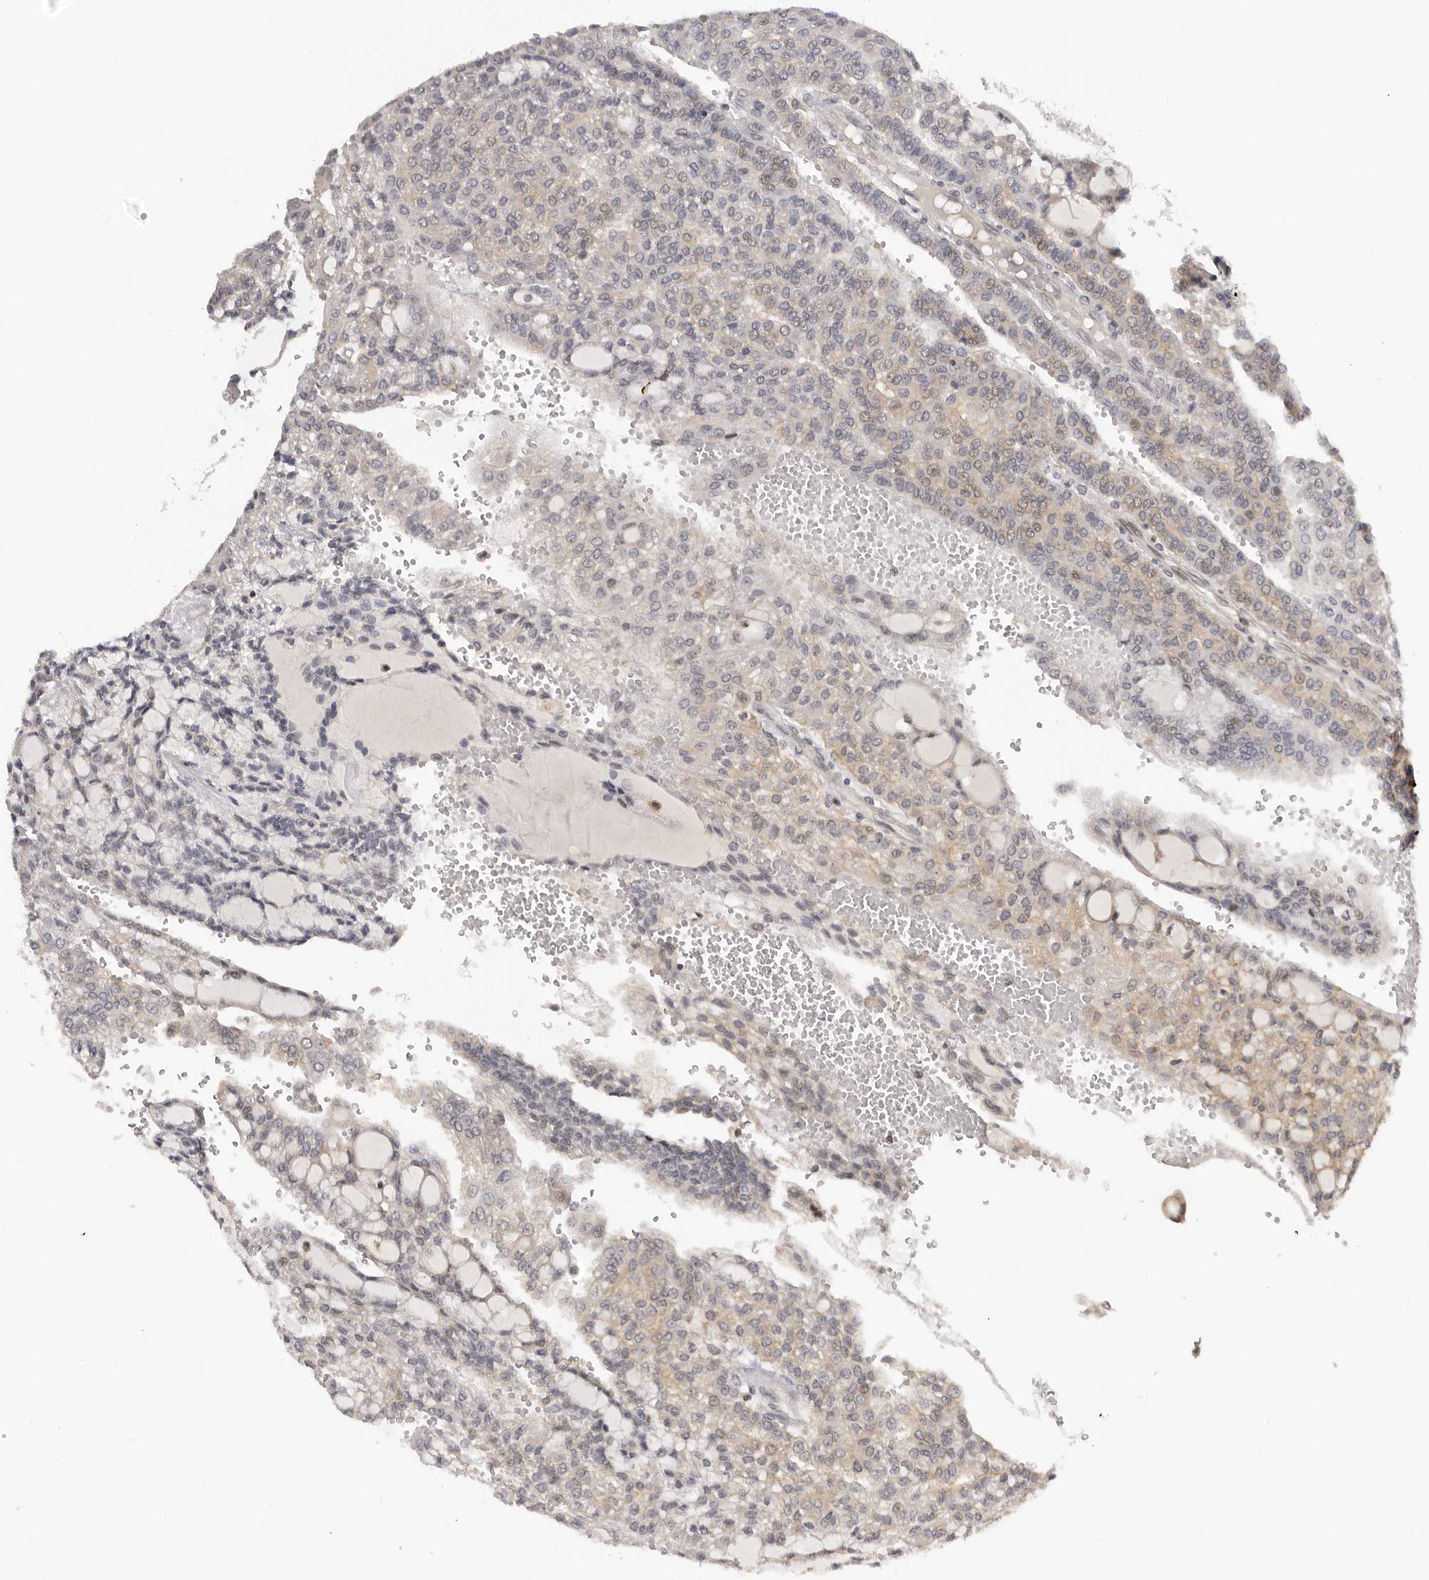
{"staining": {"intensity": "moderate", "quantity": "25%-75%", "location": "nuclear"}, "tissue": "renal cancer", "cell_type": "Tumor cells", "image_type": "cancer", "snomed": [{"axis": "morphology", "description": "Adenocarcinoma, NOS"}, {"axis": "topography", "description": "Kidney"}], "caption": "Immunohistochemistry micrograph of neoplastic tissue: human renal cancer (adenocarcinoma) stained using immunohistochemistry shows medium levels of moderate protein expression localized specifically in the nuclear of tumor cells, appearing as a nuclear brown color.", "gene": "KIF2B", "patient": {"sex": "male", "age": 63}}